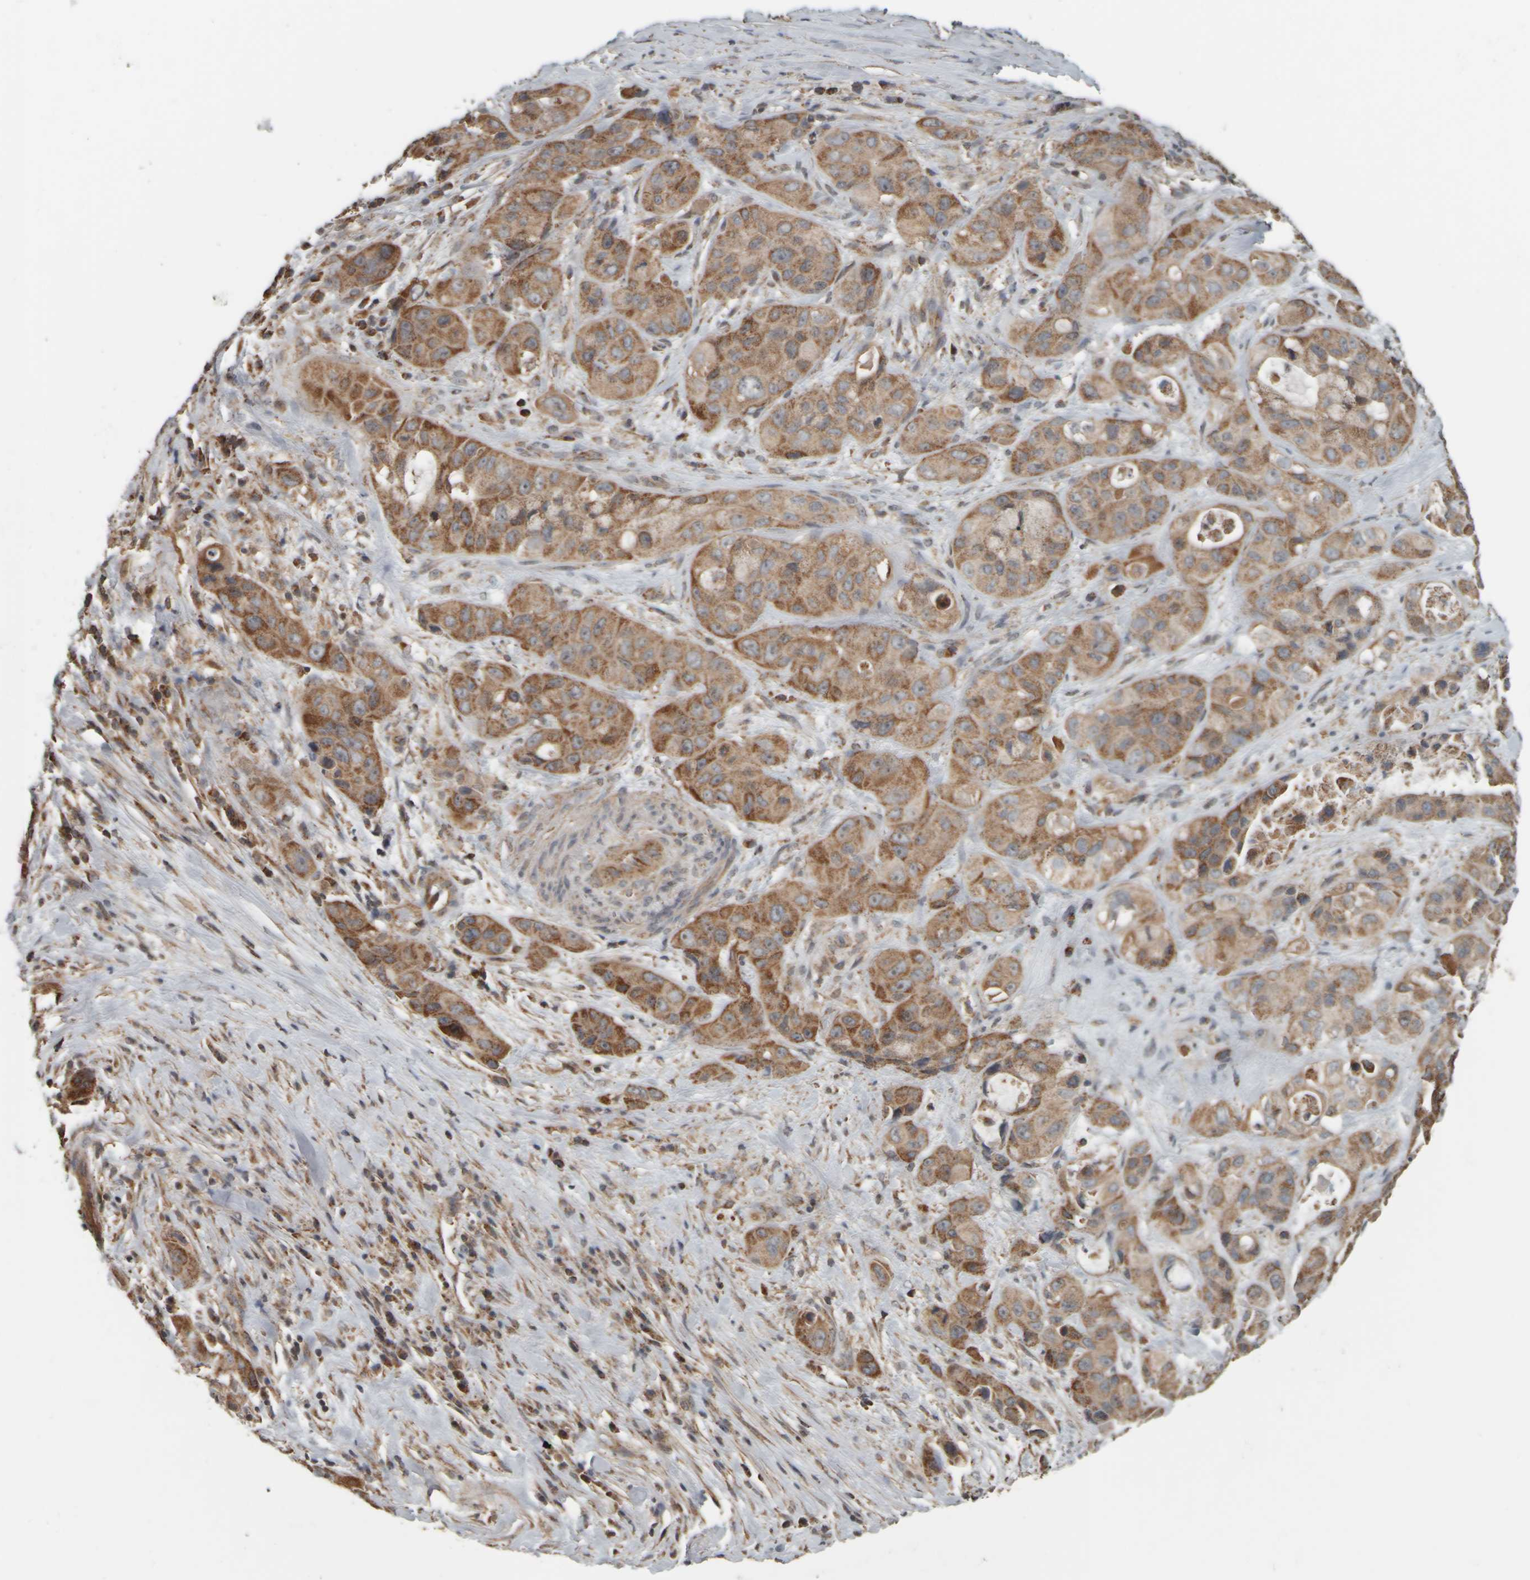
{"staining": {"intensity": "moderate", "quantity": ">75%", "location": "cytoplasmic/membranous"}, "tissue": "pancreatic cancer", "cell_type": "Tumor cells", "image_type": "cancer", "snomed": [{"axis": "morphology", "description": "Adenocarcinoma, NOS"}, {"axis": "topography", "description": "Pancreas"}], "caption": "The immunohistochemical stain shows moderate cytoplasmic/membranous expression in tumor cells of pancreatic adenocarcinoma tissue. (DAB (3,3'-diaminobenzidine) = brown stain, brightfield microscopy at high magnification).", "gene": "APBB2", "patient": {"sex": "male", "age": 53}}